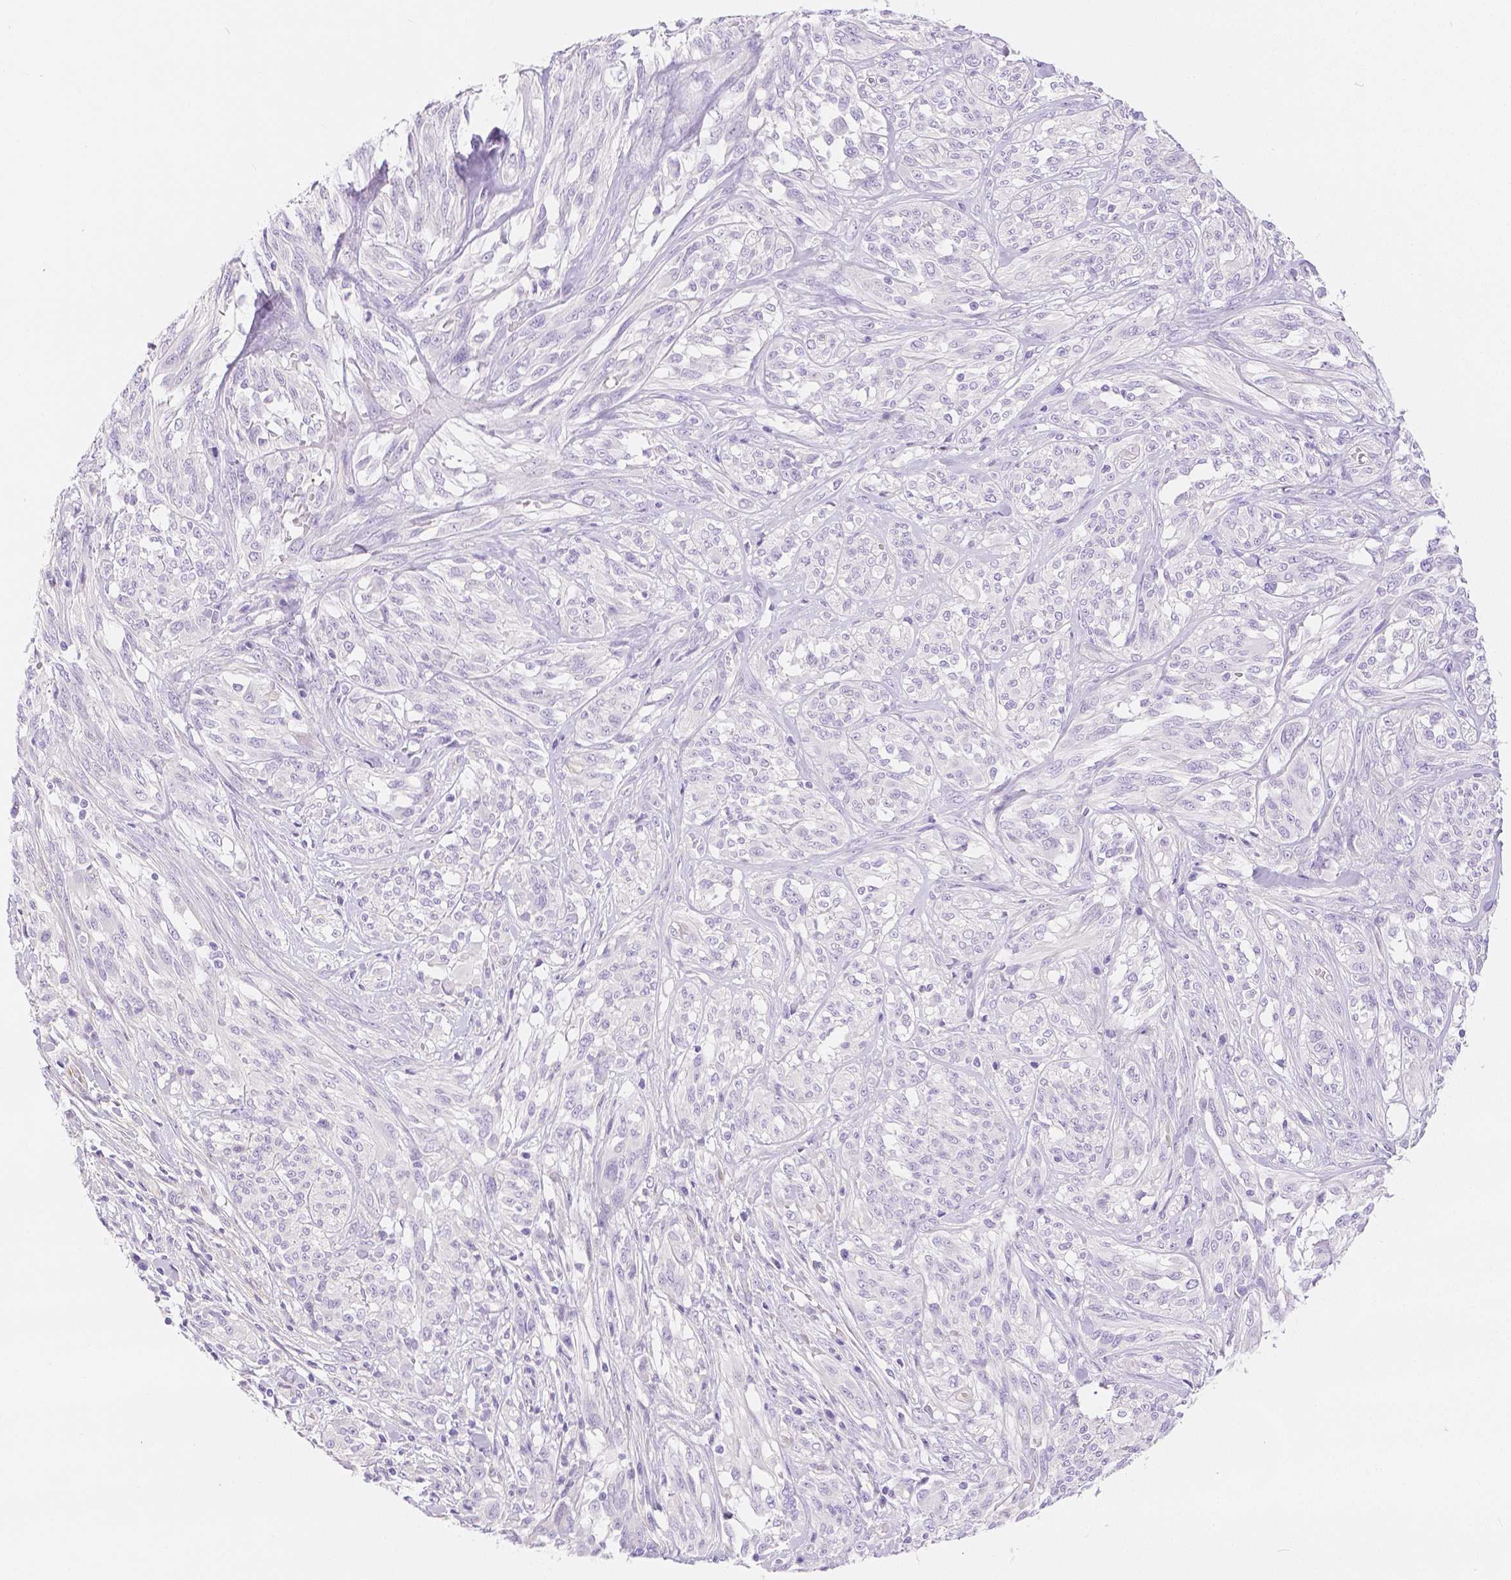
{"staining": {"intensity": "negative", "quantity": "none", "location": "none"}, "tissue": "melanoma", "cell_type": "Tumor cells", "image_type": "cancer", "snomed": [{"axis": "morphology", "description": "Malignant melanoma, NOS"}, {"axis": "topography", "description": "Skin"}], "caption": "A high-resolution photomicrograph shows IHC staining of malignant melanoma, which displays no significant expression in tumor cells.", "gene": "SLC27A5", "patient": {"sex": "female", "age": 91}}